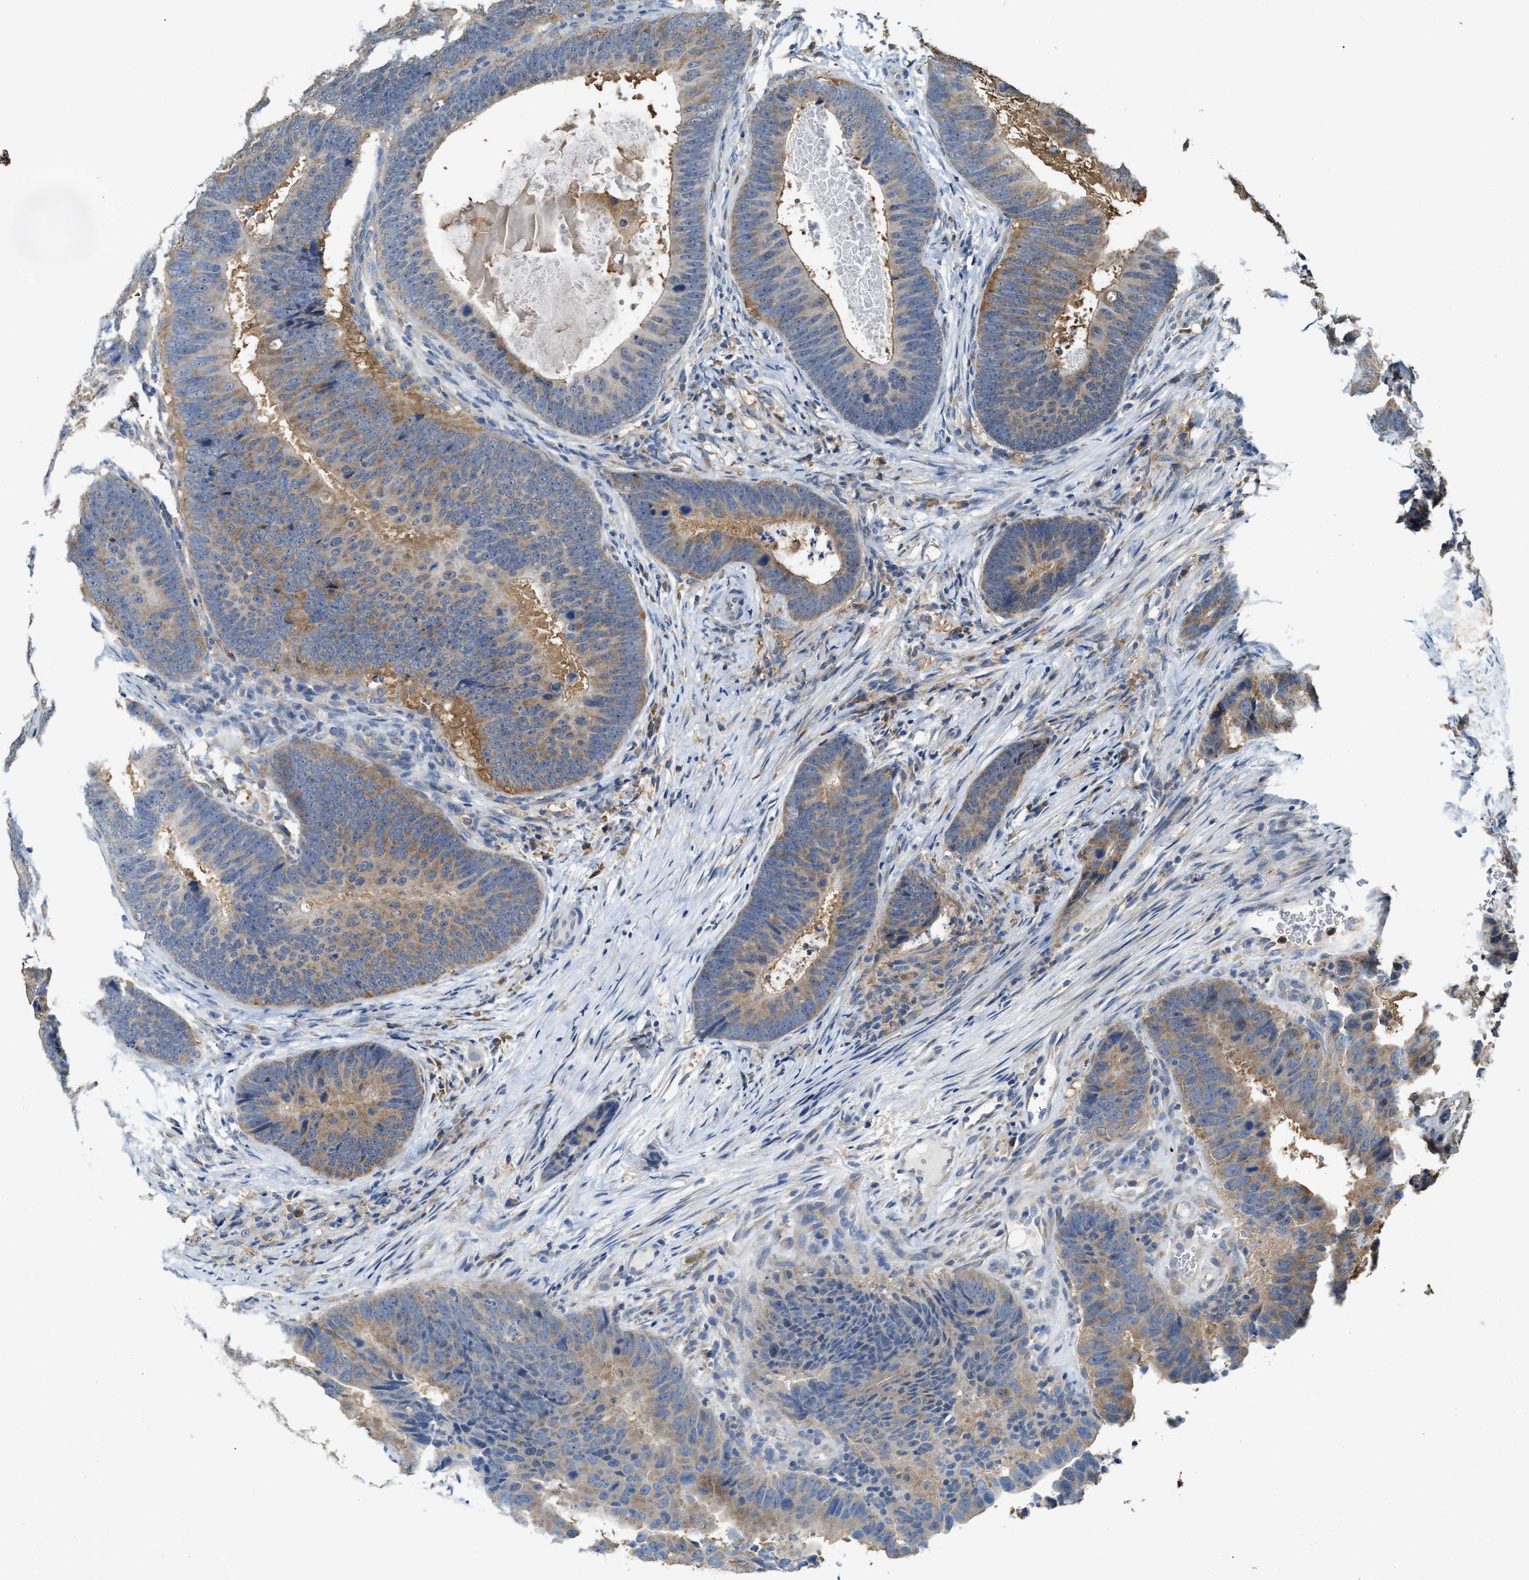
{"staining": {"intensity": "moderate", "quantity": ">75%", "location": "cytoplasmic/membranous"}, "tissue": "colorectal cancer", "cell_type": "Tumor cells", "image_type": "cancer", "snomed": [{"axis": "morphology", "description": "Adenocarcinoma, NOS"}, {"axis": "topography", "description": "Colon"}], "caption": "Human colorectal cancer (adenocarcinoma) stained with a brown dye reveals moderate cytoplasmic/membranous positive staining in approximately >75% of tumor cells.", "gene": "GCN1", "patient": {"sex": "male", "age": 56}}